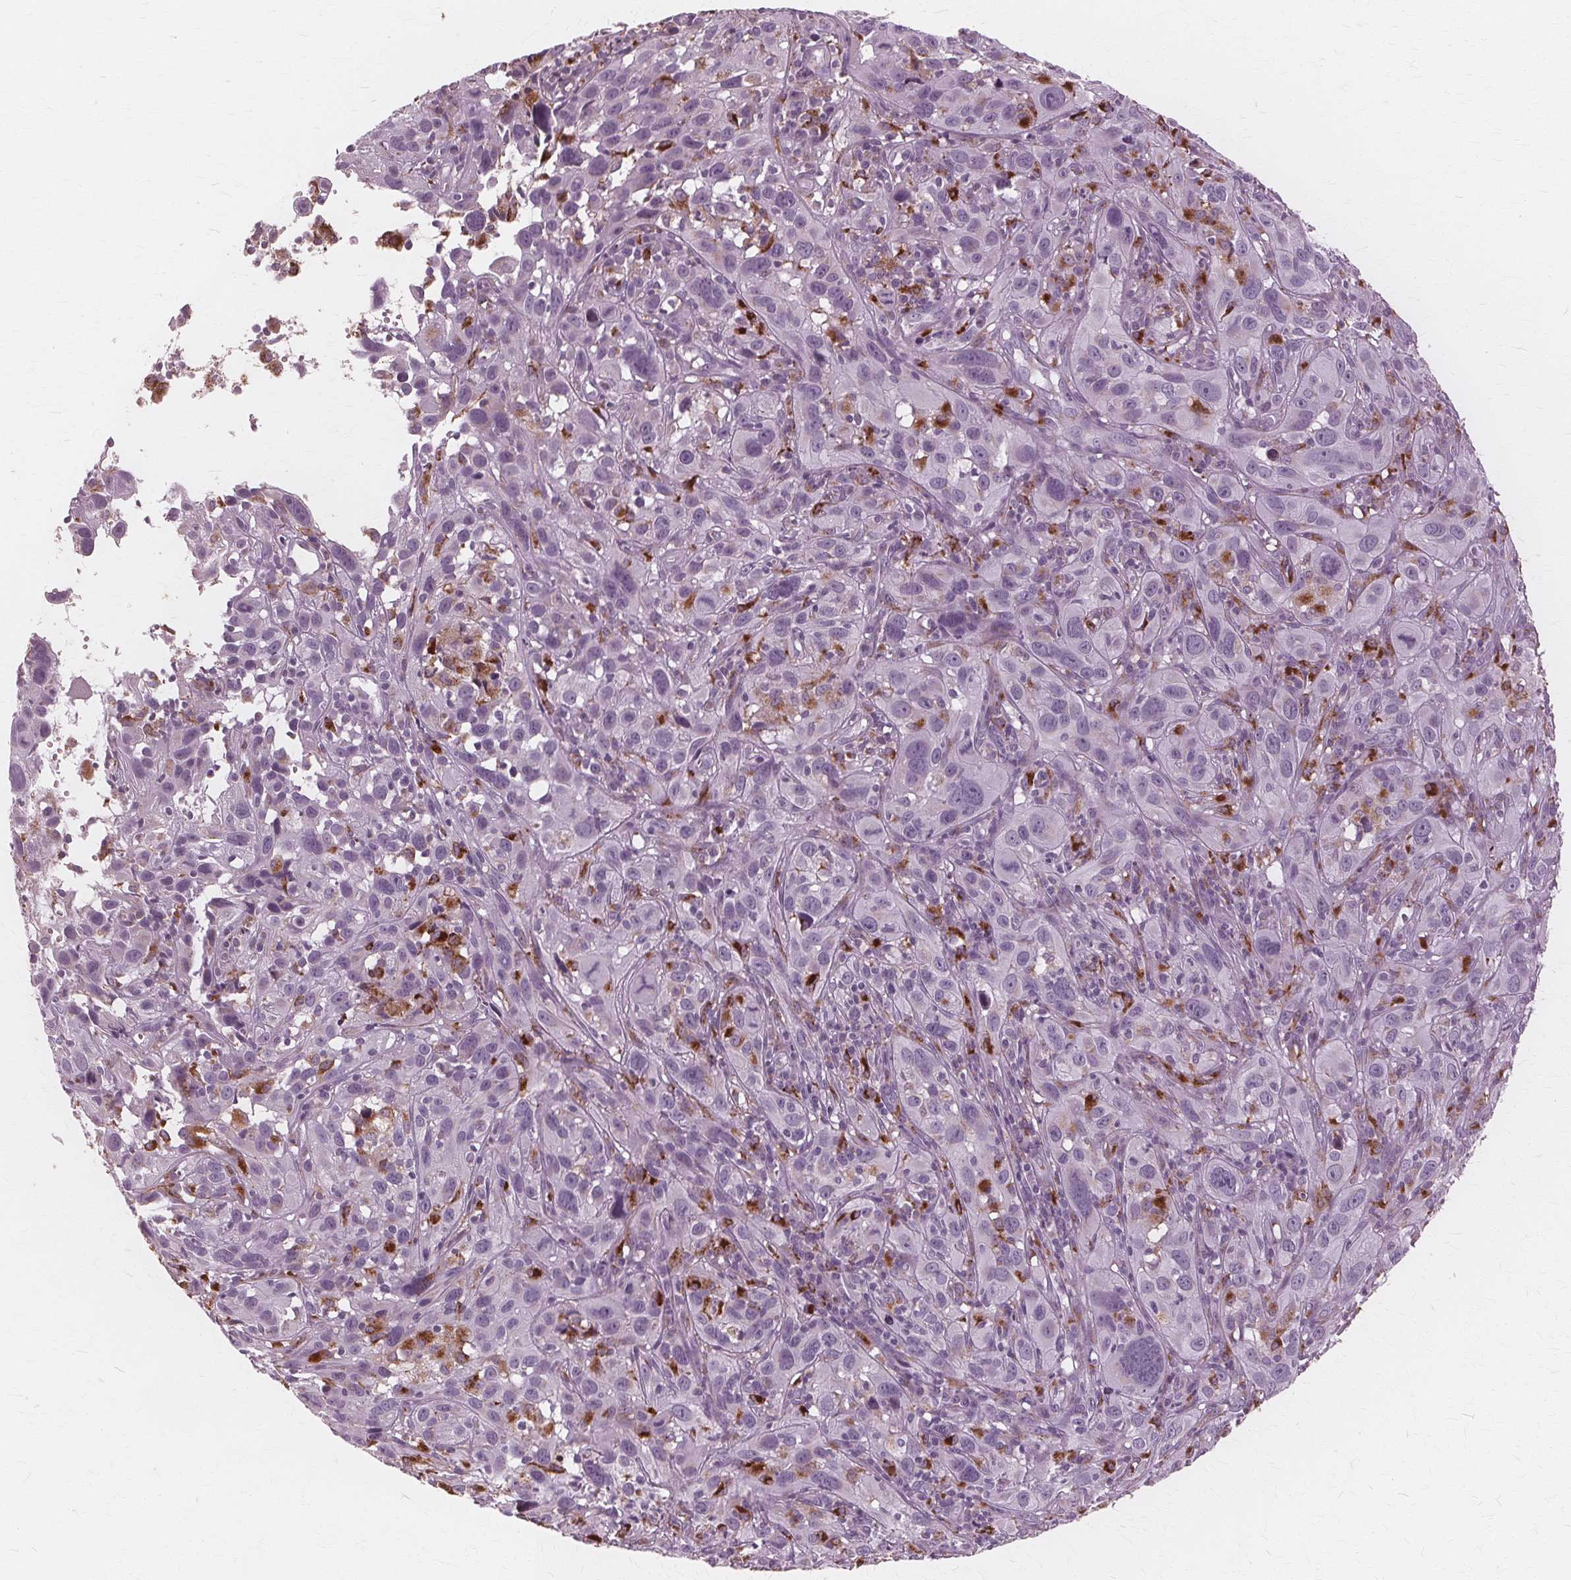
{"staining": {"intensity": "moderate", "quantity": "<25%", "location": "cytoplasmic/membranous"}, "tissue": "cervical cancer", "cell_type": "Tumor cells", "image_type": "cancer", "snomed": [{"axis": "morphology", "description": "Squamous cell carcinoma, NOS"}, {"axis": "topography", "description": "Cervix"}], "caption": "Immunohistochemical staining of human squamous cell carcinoma (cervical) shows low levels of moderate cytoplasmic/membranous staining in approximately <25% of tumor cells. The protein is stained brown, and the nuclei are stained in blue (DAB IHC with brightfield microscopy, high magnification).", "gene": "DNASE2", "patient": {"sex": "female", "age": 37}}